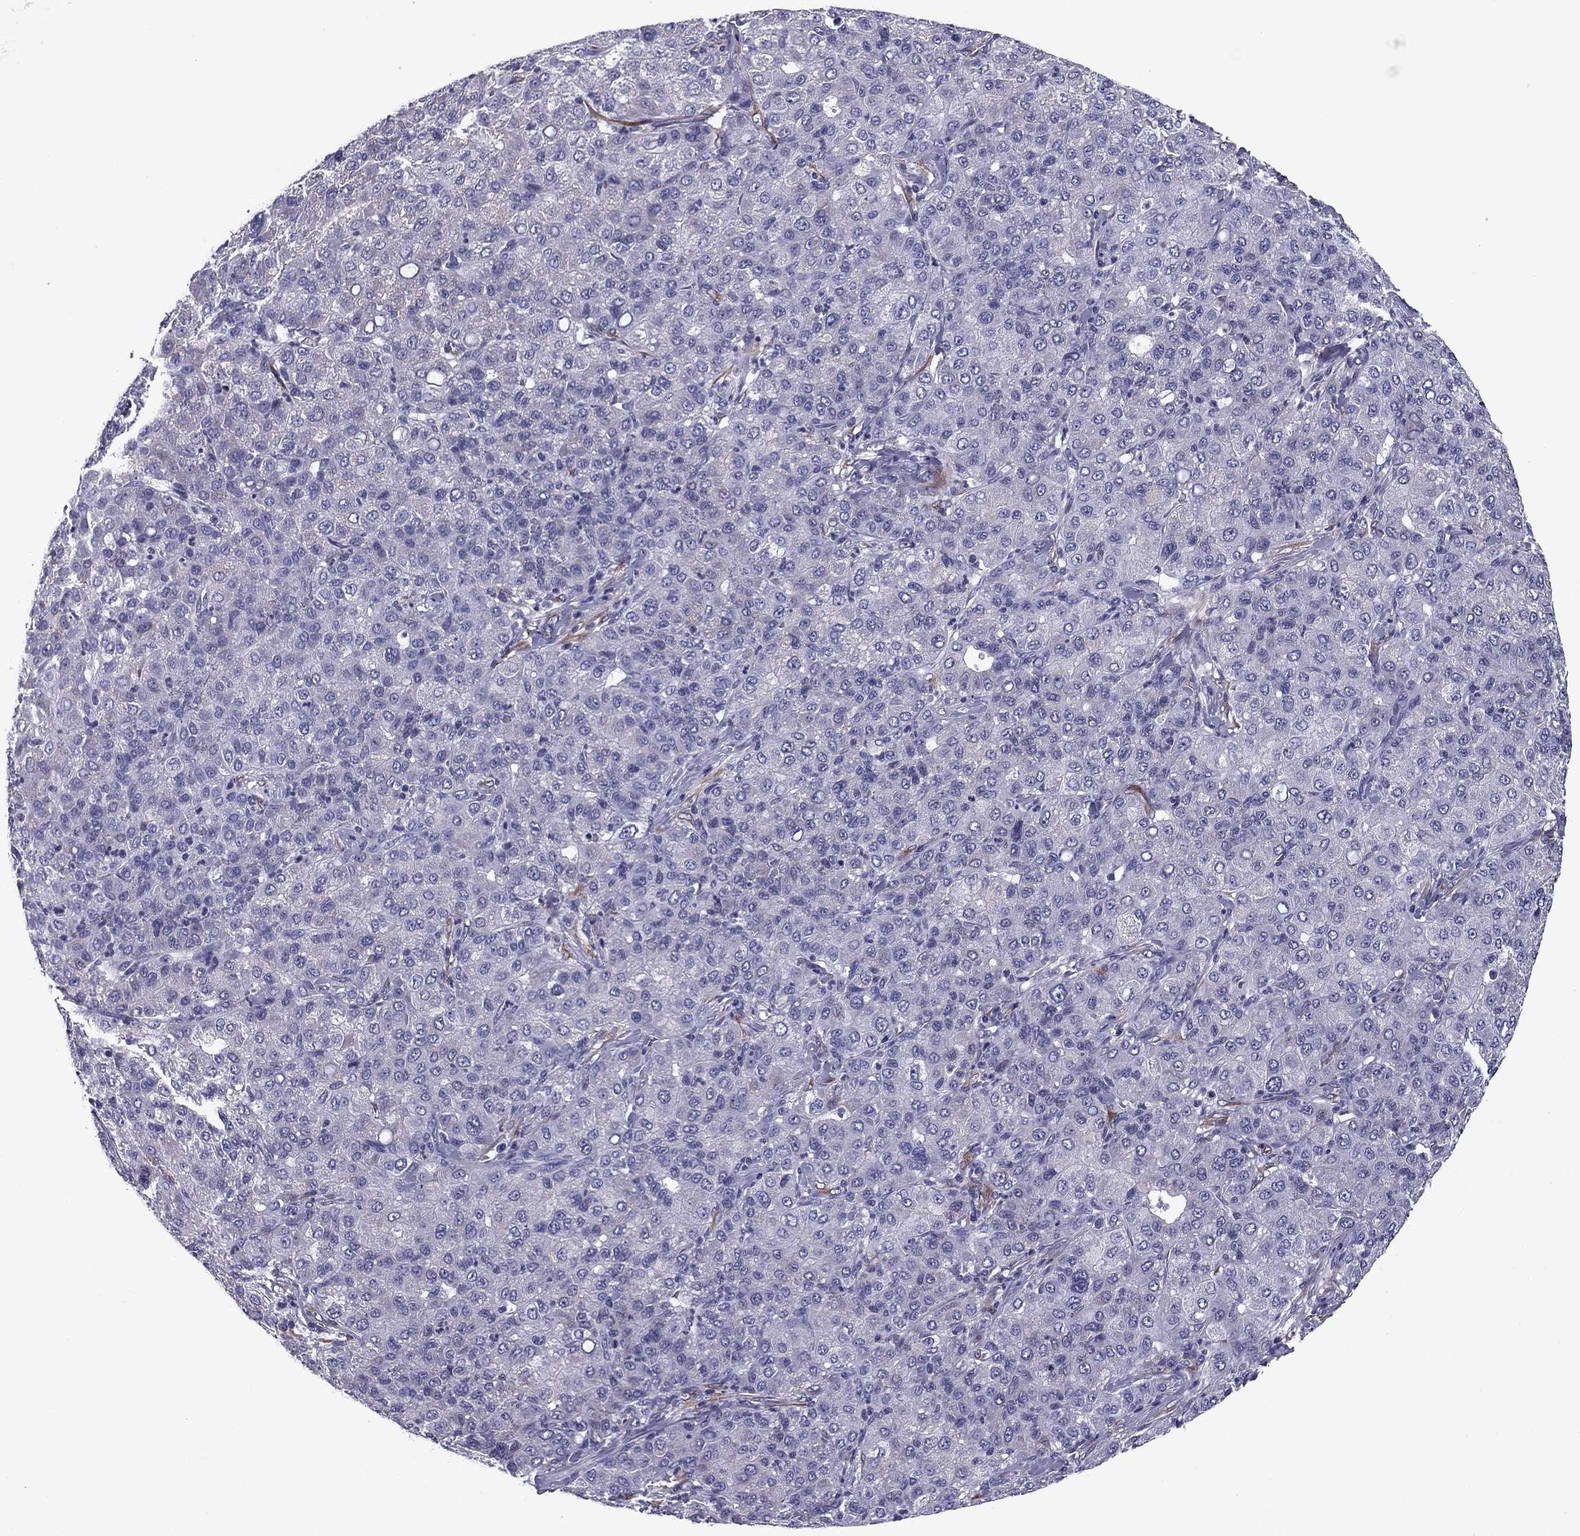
{"staining": {"intensity": "negative", "quantity": "none", "location": "none"}, "tissue": "liver cancer", "cell_type": "Tumor cells", "image_type": "cancer", "snomed": [{"axis": "morphology", "description": "Carcinoma, Hepatocellular, NOS"}, {"axis": "topography", "description": "Liver"}], "caption": "Tumor cells are negative for brown protein staining in hepatocellular carcinoma (liver). Brightfield microscopy of IHC stained with DAB (3,3'-diaminobenzidine) (brown) and hematoxylin (blue), captured at high magnification.", "gene": "TMED3", "patient": {"sex": "male", "age": 65}}